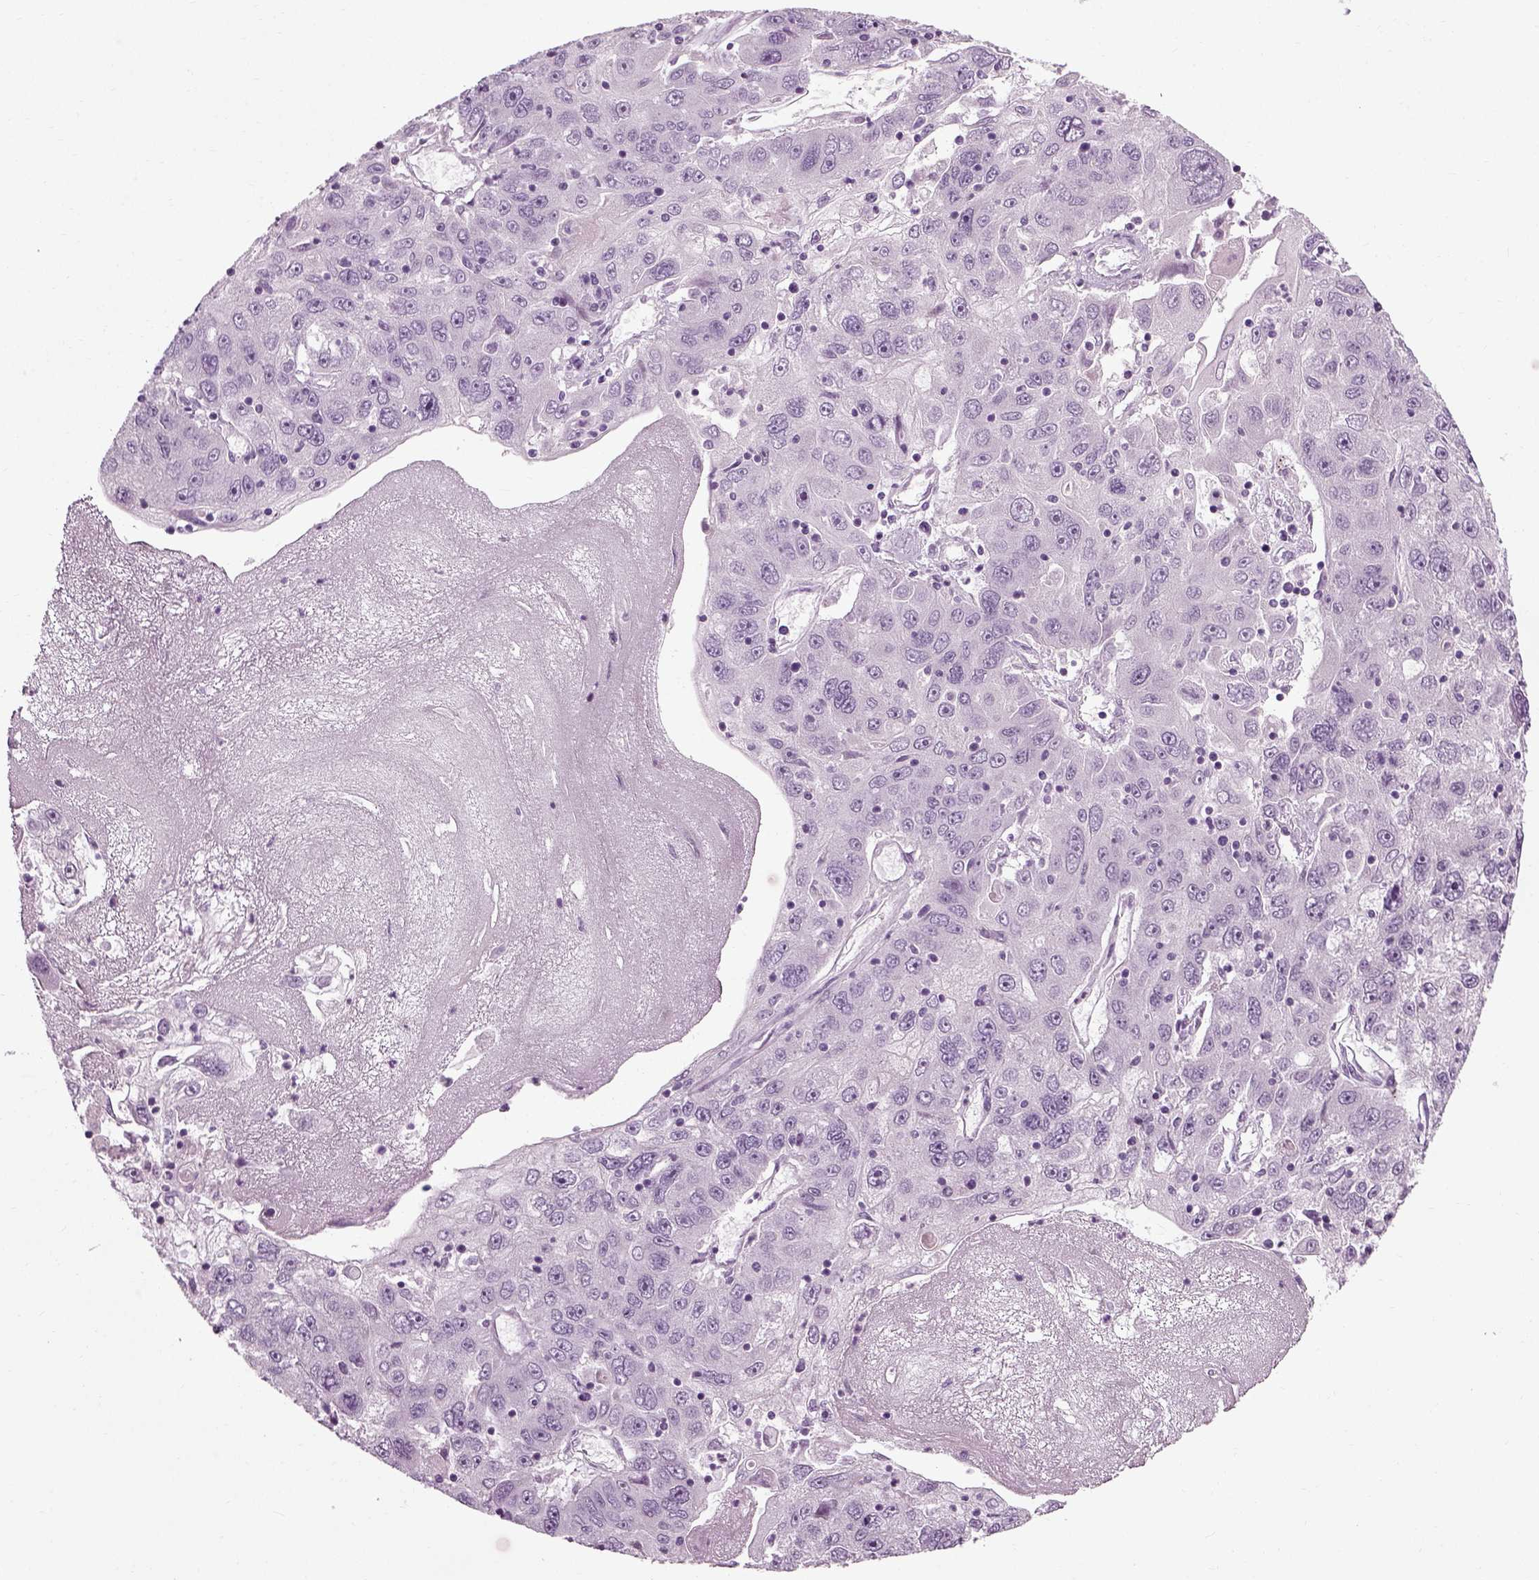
{"staining": {"intensity": "negative", "quantity": "none", "location": "none"}, "tissue": "stomach cancer", "cell_type": "Tumor cells", "image_type": "cancer", "snomed": [{"axis": "morphology", "description": "Adenocarcinoma, NOS"}, {"axis": "topography", "description": "Stomach"}], "caption": "This is an immunohistochemistry micrograph of adenocarcinoma (stomach). There is no staining in tumor cells.", "gene": "SCG5", "patient": {"sex": "male", "age": 56}}